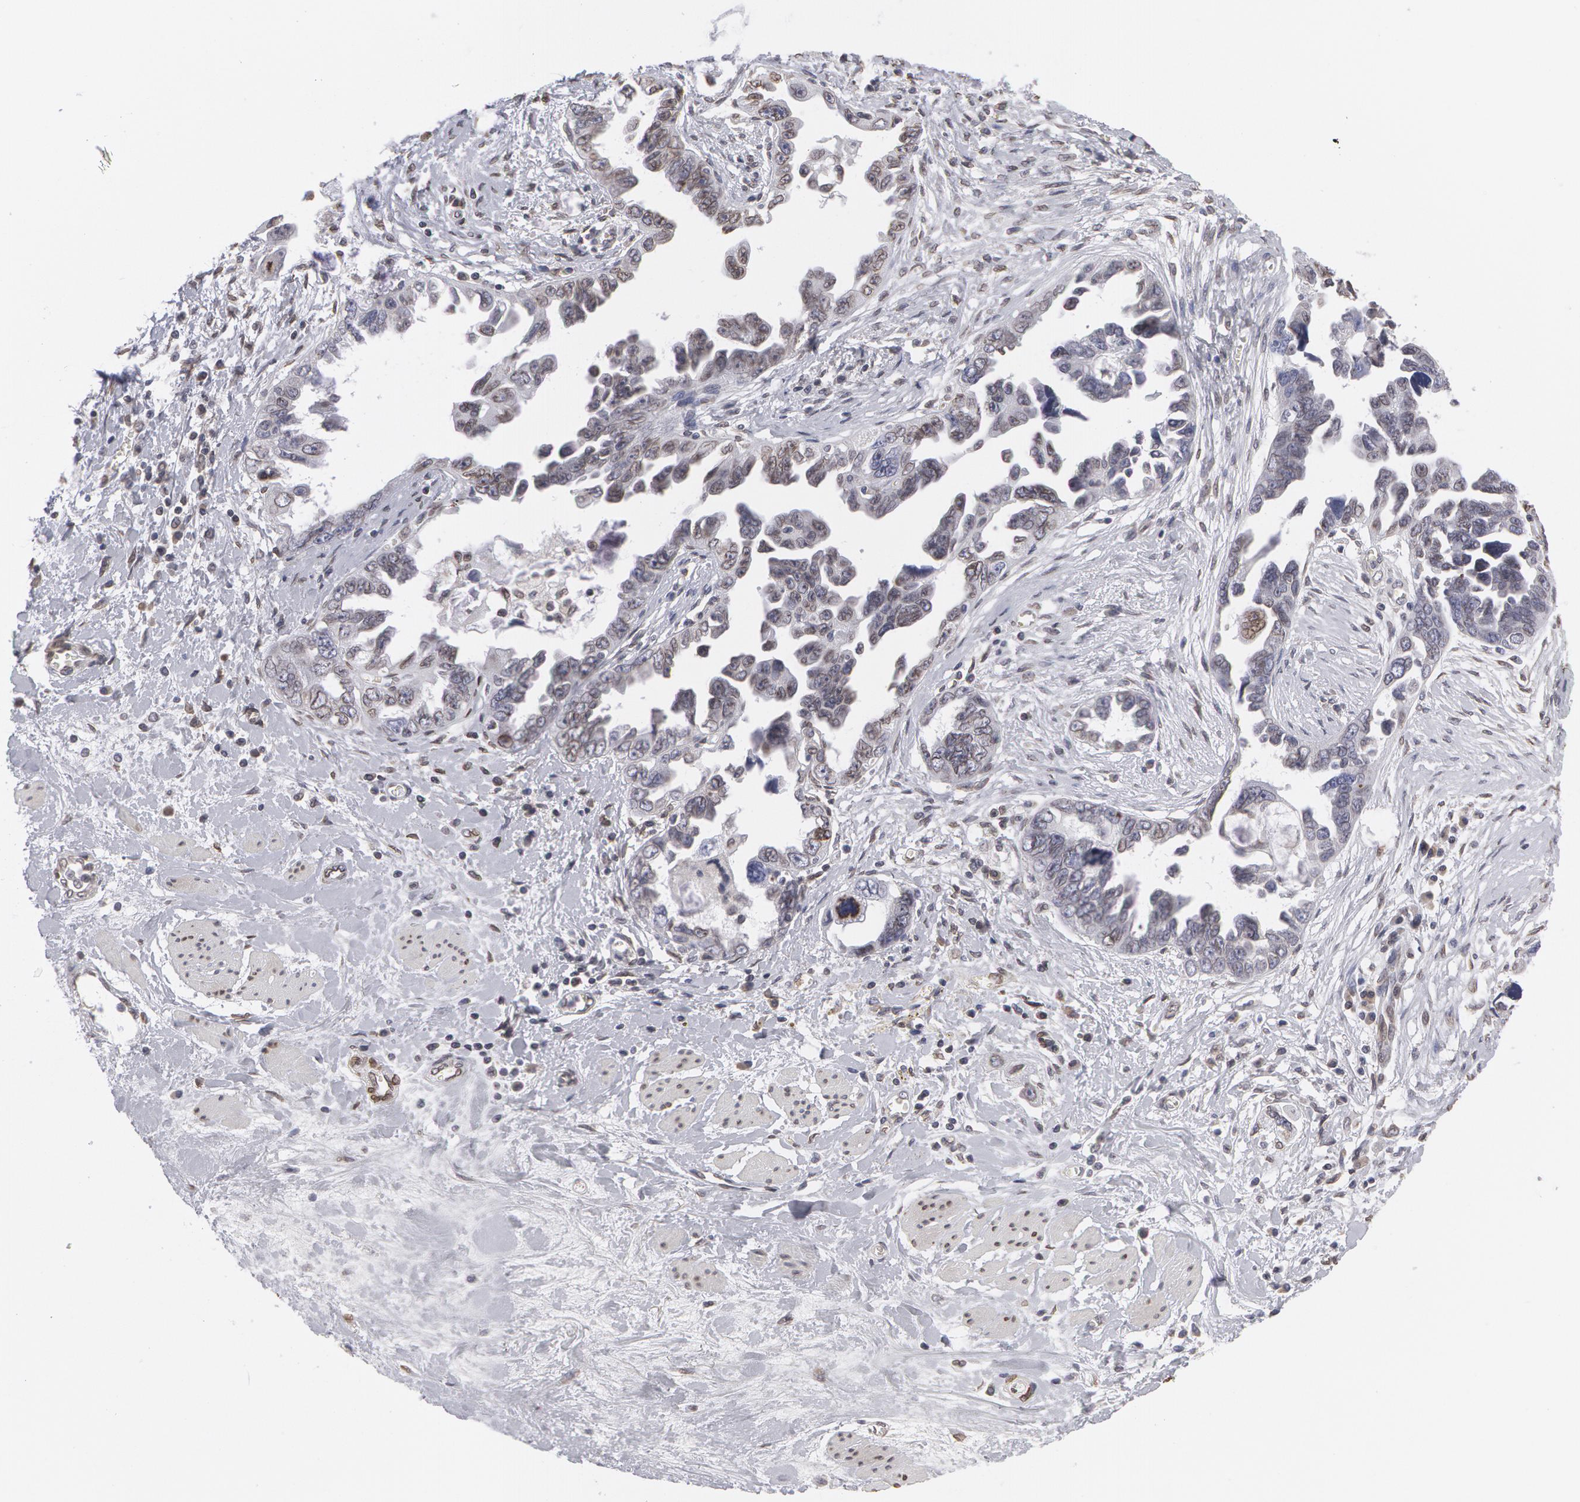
{"staining": {"intensity": "negative", "quantity": "none", "location": "none"}, "tissue": "ovarian cancer", "cell_type": "Tumor cells", "image_type": "cancer", "snomed": [{"axis": "morphology", "description": "Cystadenocarcinoma, serous, NOS"}, {"axis": "topography", "description": "Ovary"}], "caption": "Histopathology image shows no significant protein positivity in tumor cells of ovarian cancer.", "gene": "EMD", "patient": {"sex": "female", "age": 63}}